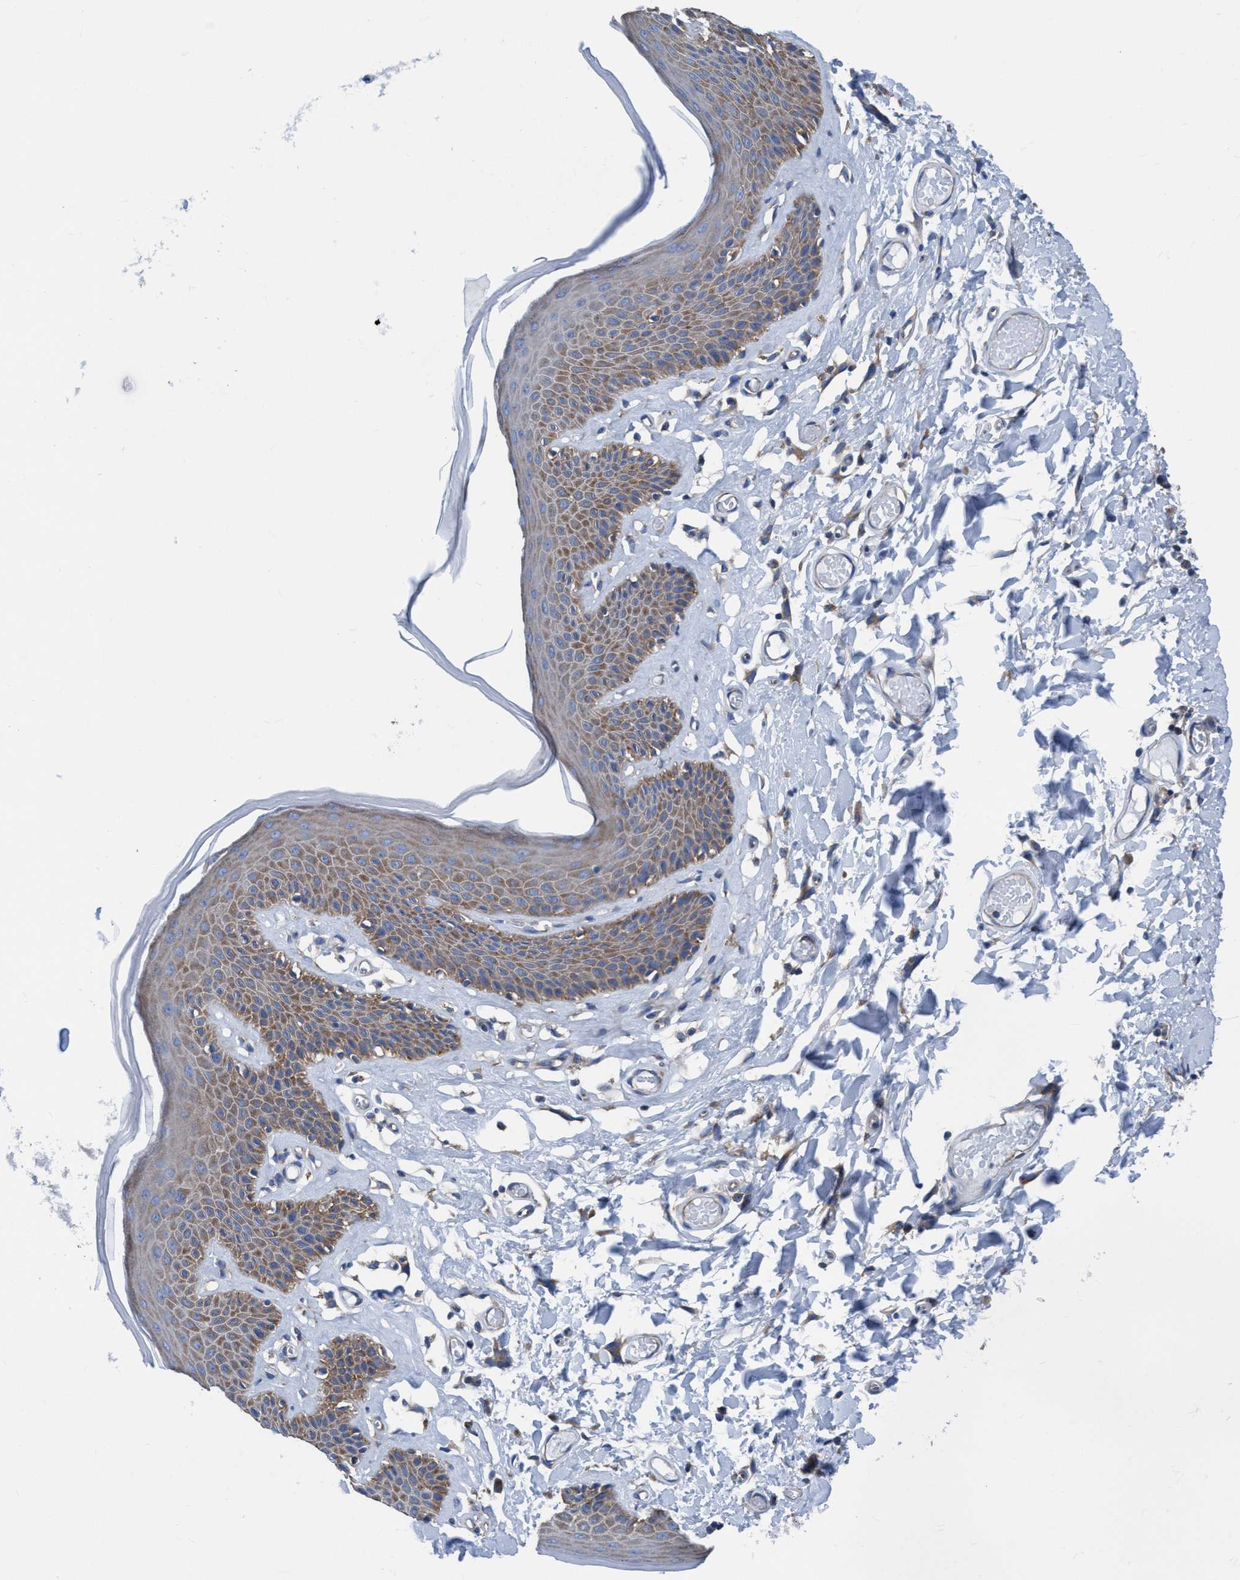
{"staining": {"intensity": "moderate", "quantity": ">75%", "location": "cytoplasmic/membranous"}, "tissue": "skin", "cell_type": "Epidermal cells", "image_type": "normal", "snomed": [{"axis": "morphology", "description": "Normal tissue, NOS"}, {"axis": "topography", "description": "Vulva"}], "caption": "IHC photomicrograph of benign human skin stained for a protein (brown), which displays medium levels of moderate cytoplasmic/membranous expression in approximately >75% of epidermal cells.", "gene": "NMT1", "patient": {"sex": "female", "age": 73}}